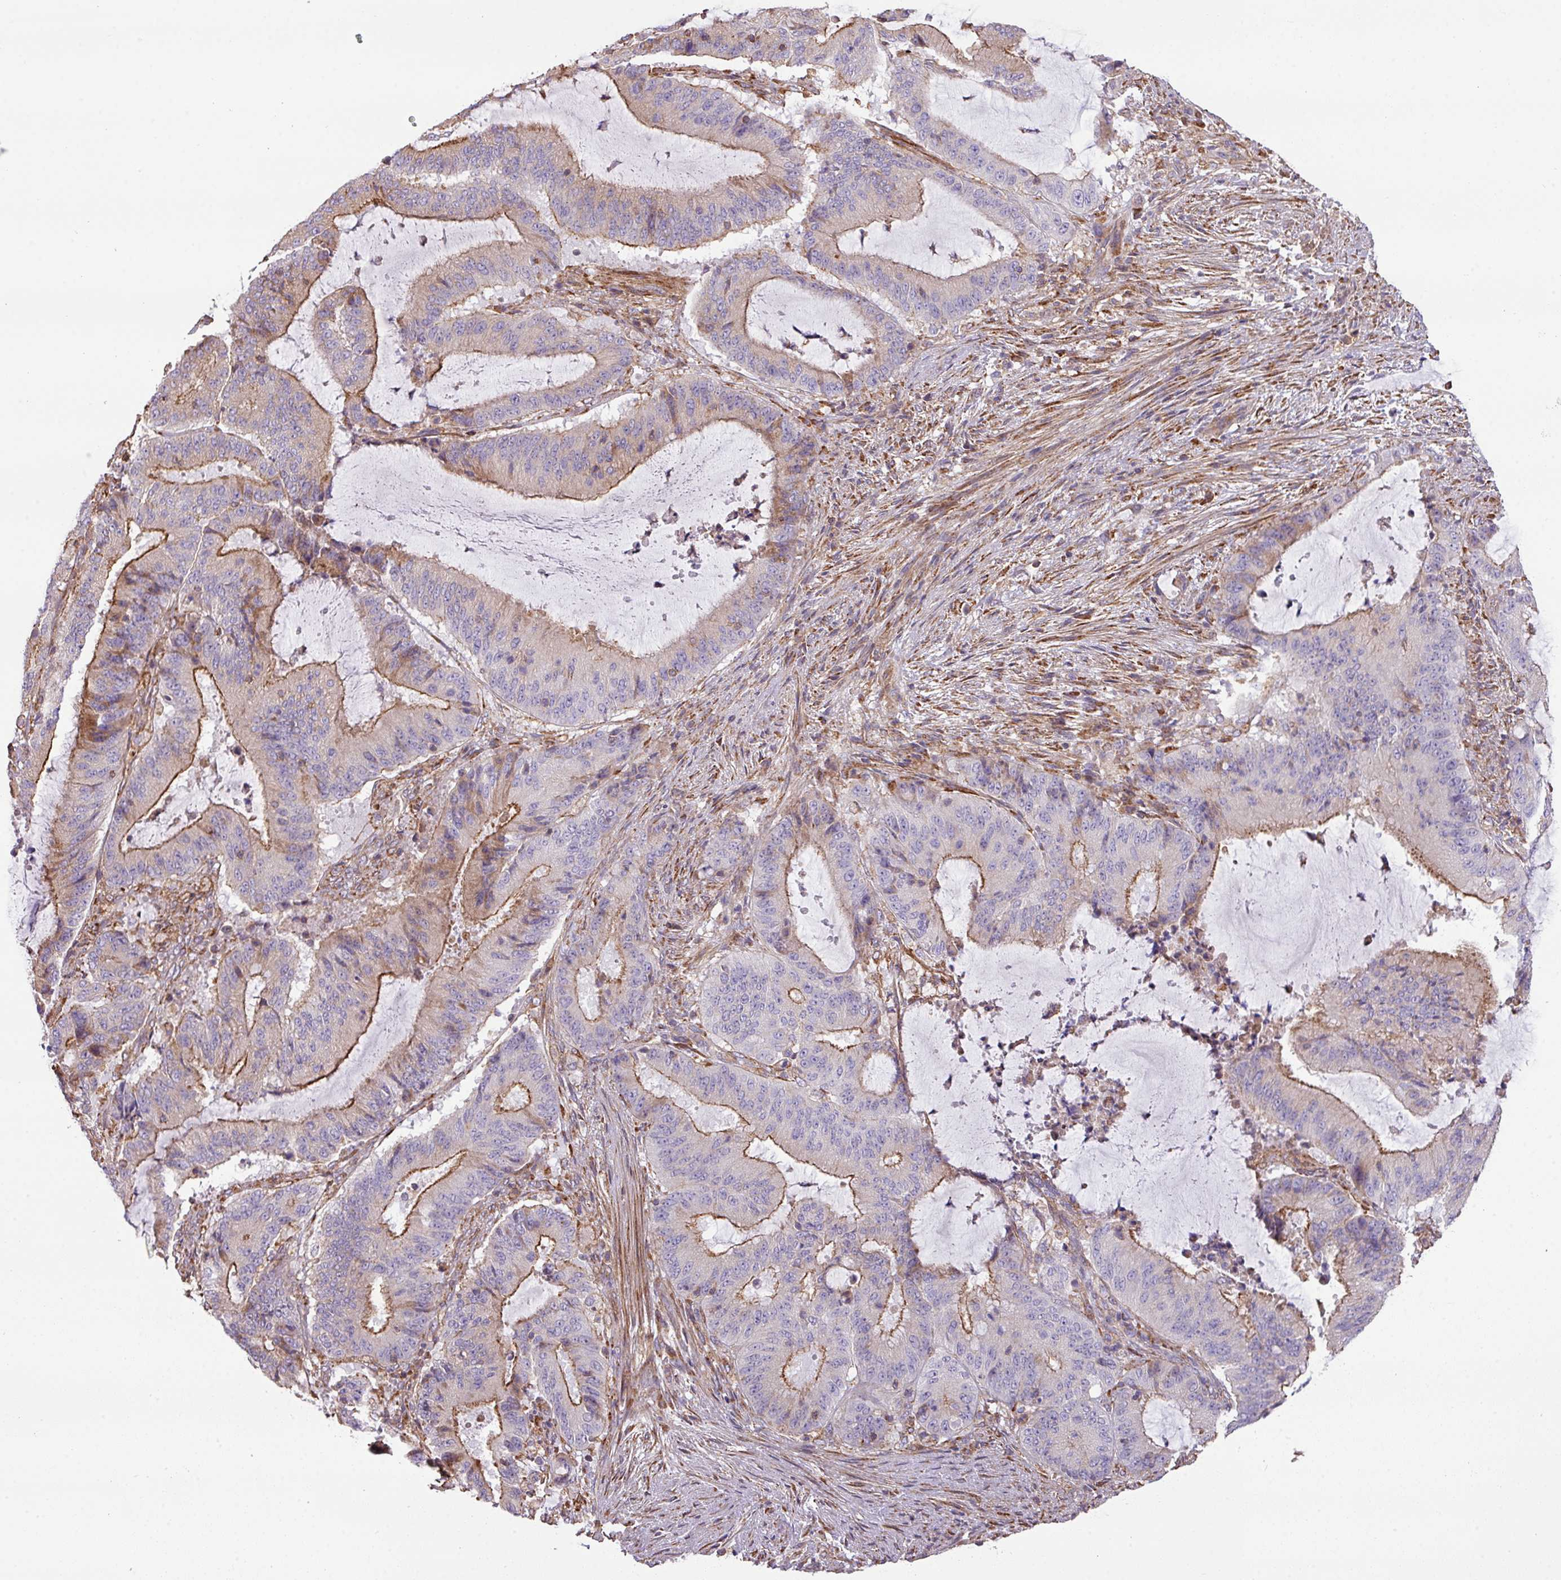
{"staining": {"intensity": "moderate", "quantity": "25%-75%", "location": "cytoplasmic/membranous"}, "tissue": "liver cancer", "cell_type": "Tumor cells", "image_type": "cancer", "snomed": [{"axis": "morphology", "description": "Normal tissue, NOS"}, {"axis": "morphology", "description": "Cholangiocarcinoma"}, {"axis": "topography", "description": "Liver"}, {"axis": "topography", "description": "Peripheral nerve tissue"}], "caption": "Immunohistochemistry histopathology image of liver cancer stained for a protein (brown), which displays medium levels of moderate cytoplasmic/membranous positivity in approximately 25%-75% of tumor cells.", "gene": "LRRC41", "patient": {"sex": "female", "age": 73}}